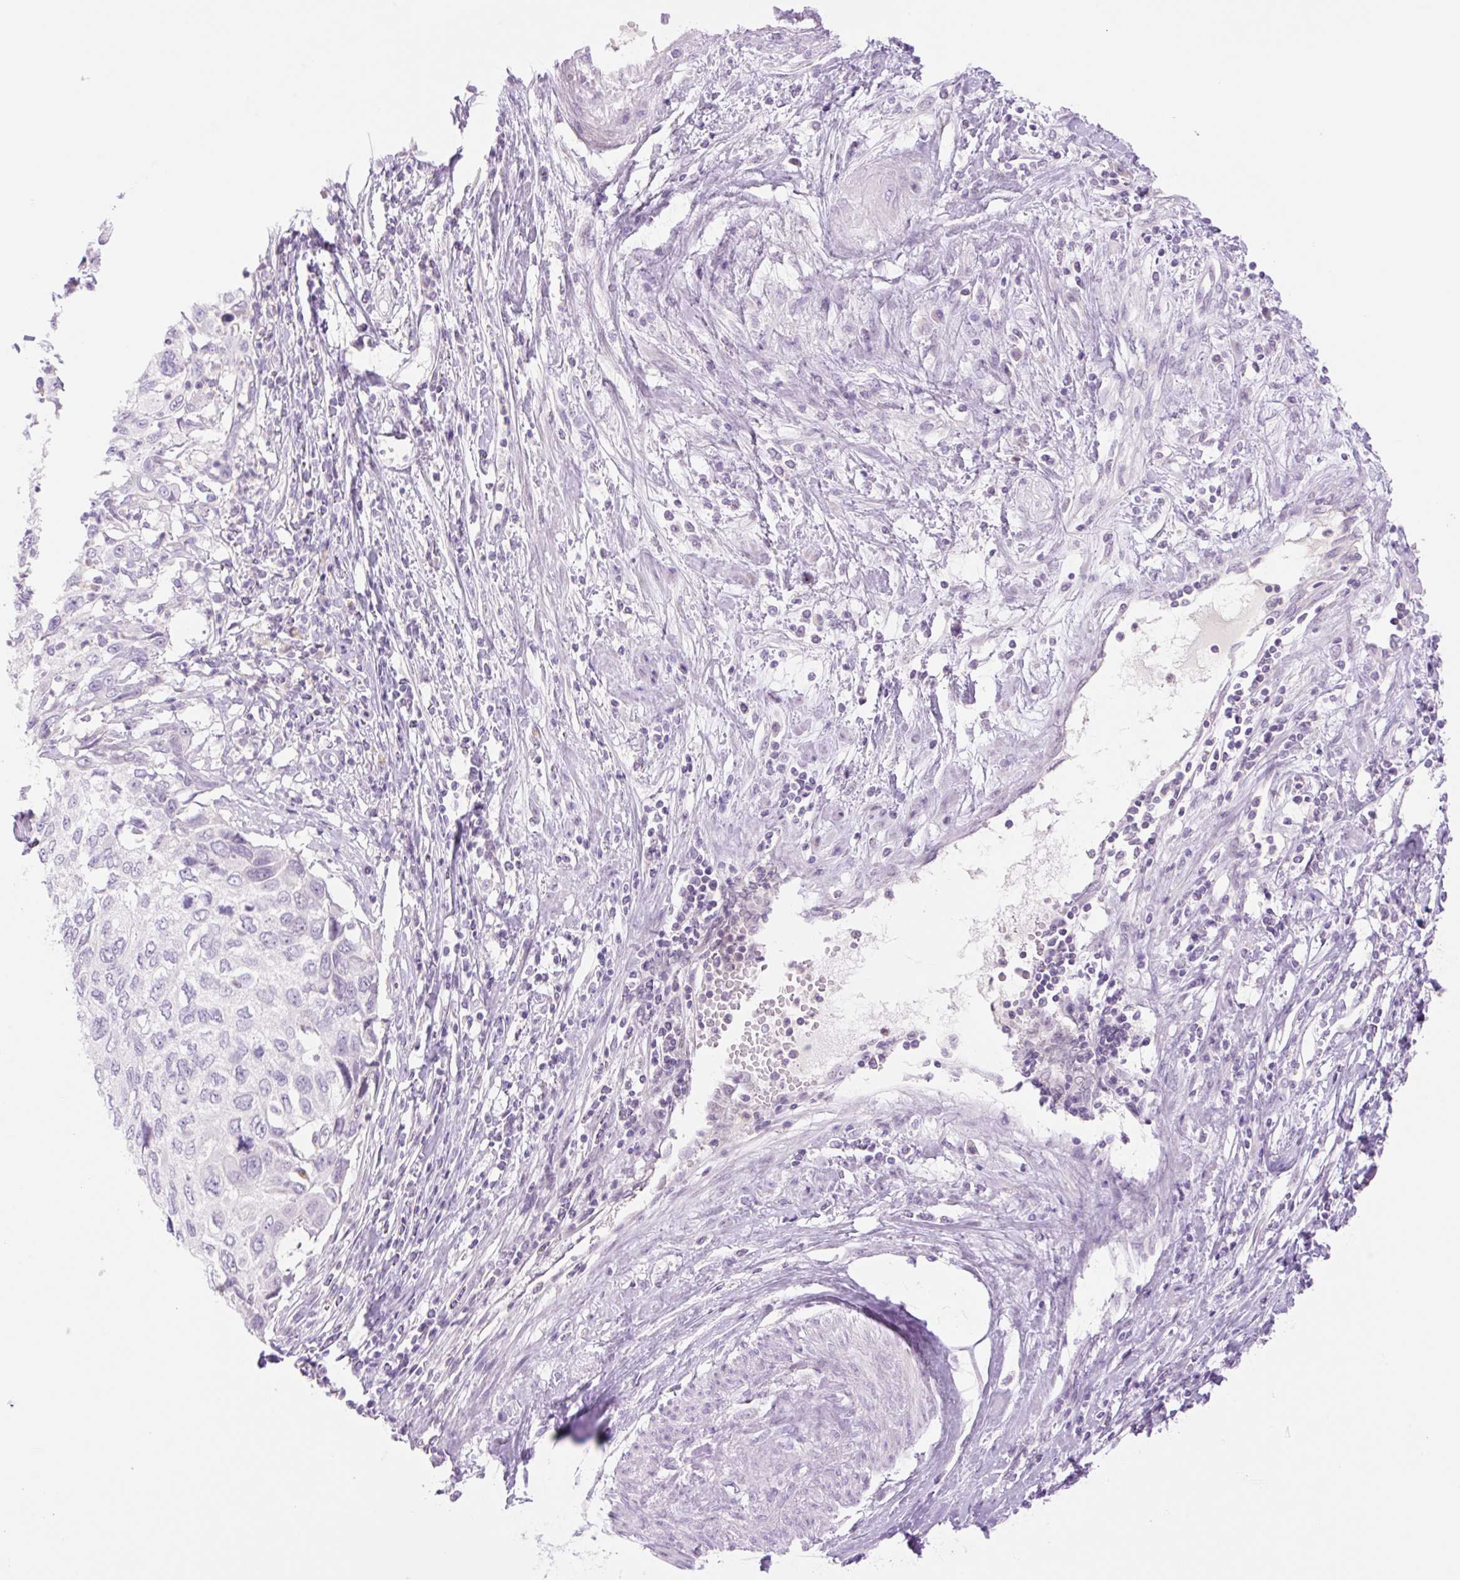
{"staining": {"intensity": "negative", "quantity": "none", "location": "none"}, "tissue": "cervical cancer", "cell_type": "Tumor cells", "image_type": "cancer", "snomed": [{"axis": "morphology", "description": "Squamous cell carcinoma, NOS"}, {"axis": "topography", "description": "Cervix"}], "caption": "DAB (3,3'-diaminobenzidine) immunohistochemical staining of cervical cancer (squamous cell carcinoma) displays no significant positivity in tumor cells.", "gene": "TBX15", "patient": {"sex": "female", "age": 70}}